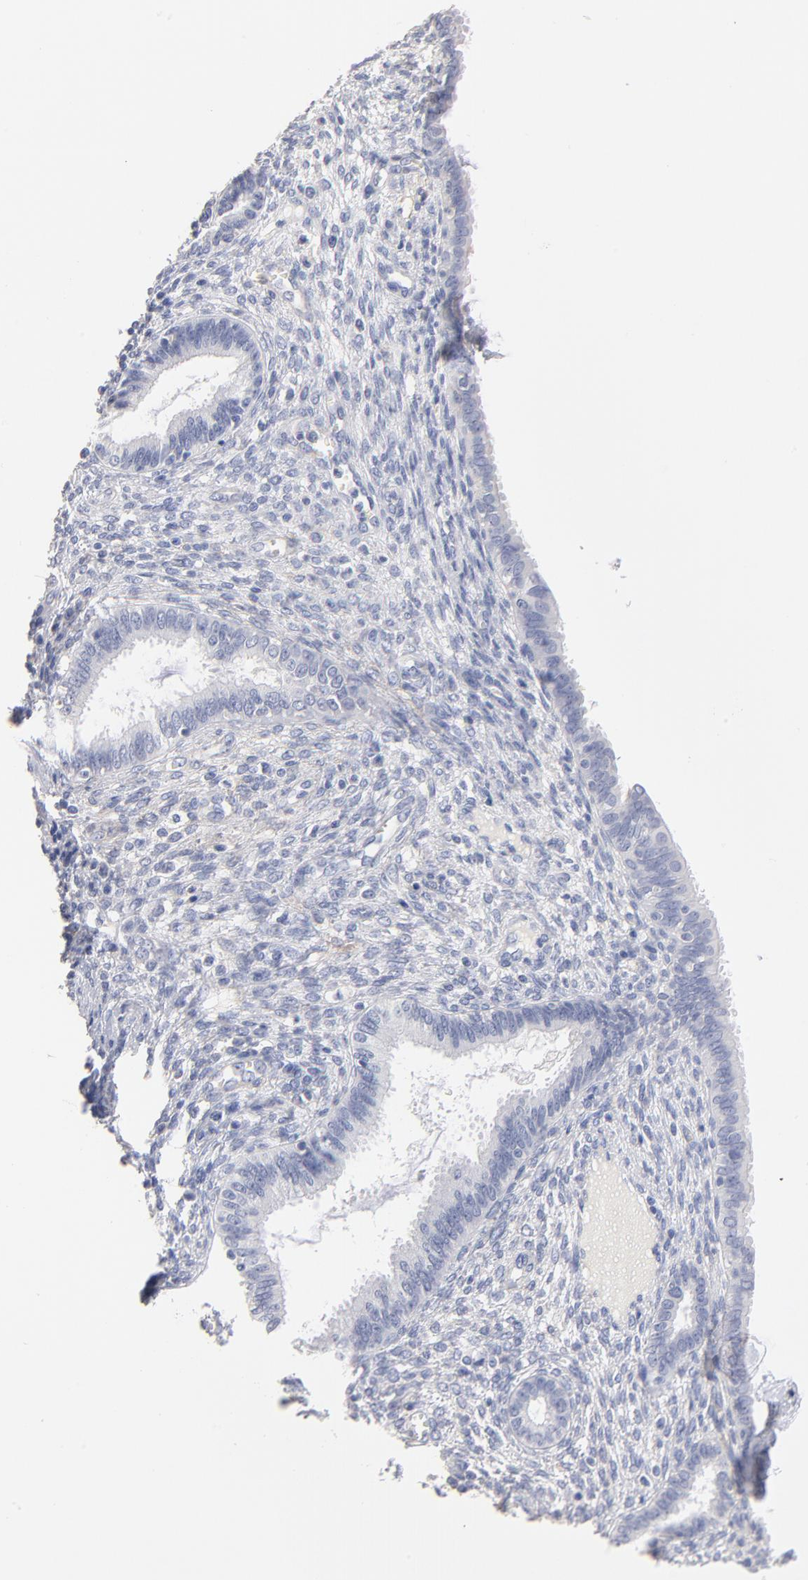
{"staining": {"intensity": "negative", "quantity": "none", "location": "none"}, "tissue": "endometrium", "cell_type": "Cells in endometrial stroma", "image_type": "normal", "snomed": [{"axis": "morphology", "description": "Normal tissue, NOS"}, {"axis": "topography", "description": "Endometrium"}], "caption": "IHC of unremarkable human endometrium demonstrates no staining in cells in endometrial stroma. The staining was performed using DAB to visualize the protein expression in brown, while the nuclei were stained in blue with hematoxylin (Magnification: 20x).", "gene": "ITGA8", "patient": {"sex": "female", "age": 72}}